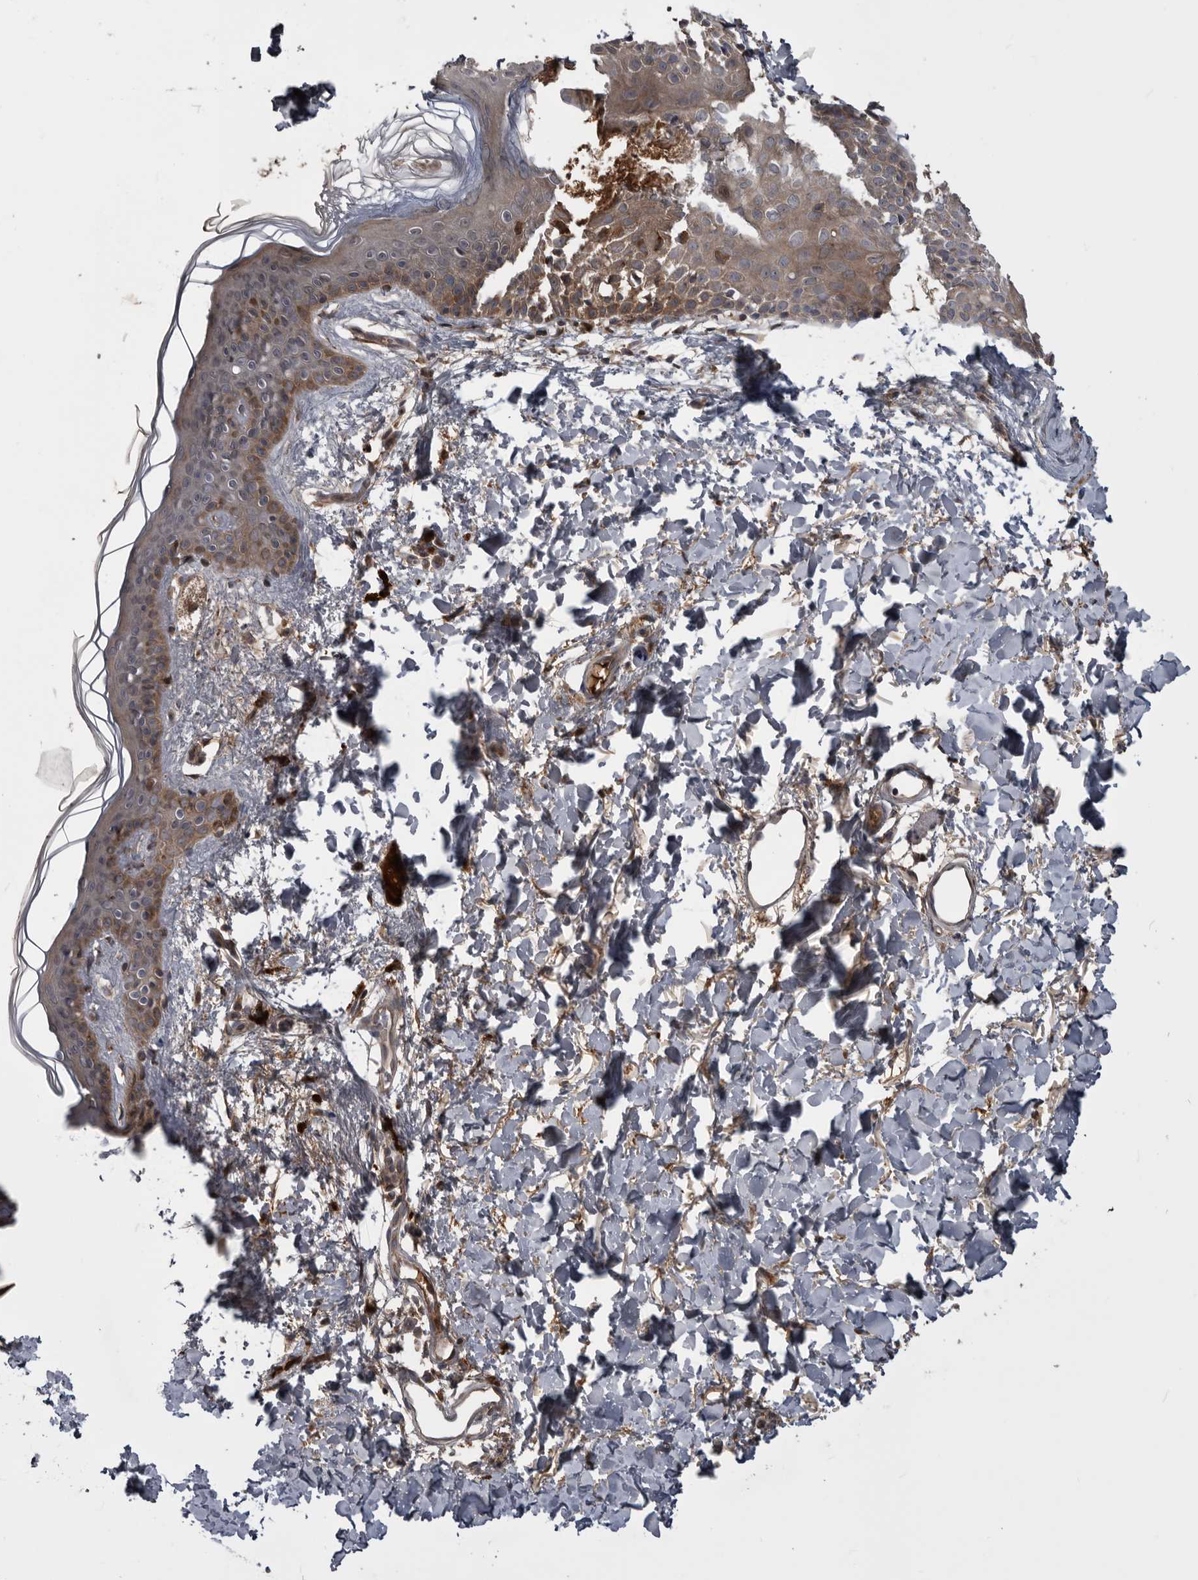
{"staining": {"intensity": "moderate", "quantity": ">75%", "location": "cytoplasmic/membranous"}, "tissue": "skin", "cell_type": "Fibroblasts", "image_type": "normal", "snomed": [{"axis": "morphology", "description": "Normal tissue, NOS"}, {"axis": "topography", "description": "Skin"}], "caption": "IHC staining of unremarkable skin, which demonstrates medium levels of moderate cytoplasmic/membranous staining in approximately >75% of fibroblasts indicating moderate cytoplasmic/membranous protein positivity. The staining was performed using DAB (3,3'-diaminobenzidine) (brown) for protein detection and nuclei were counterstained in hematoxylin (blue).", "gene": "RAB3GAP2", "patient": {"sex": "female", "age": 46}}